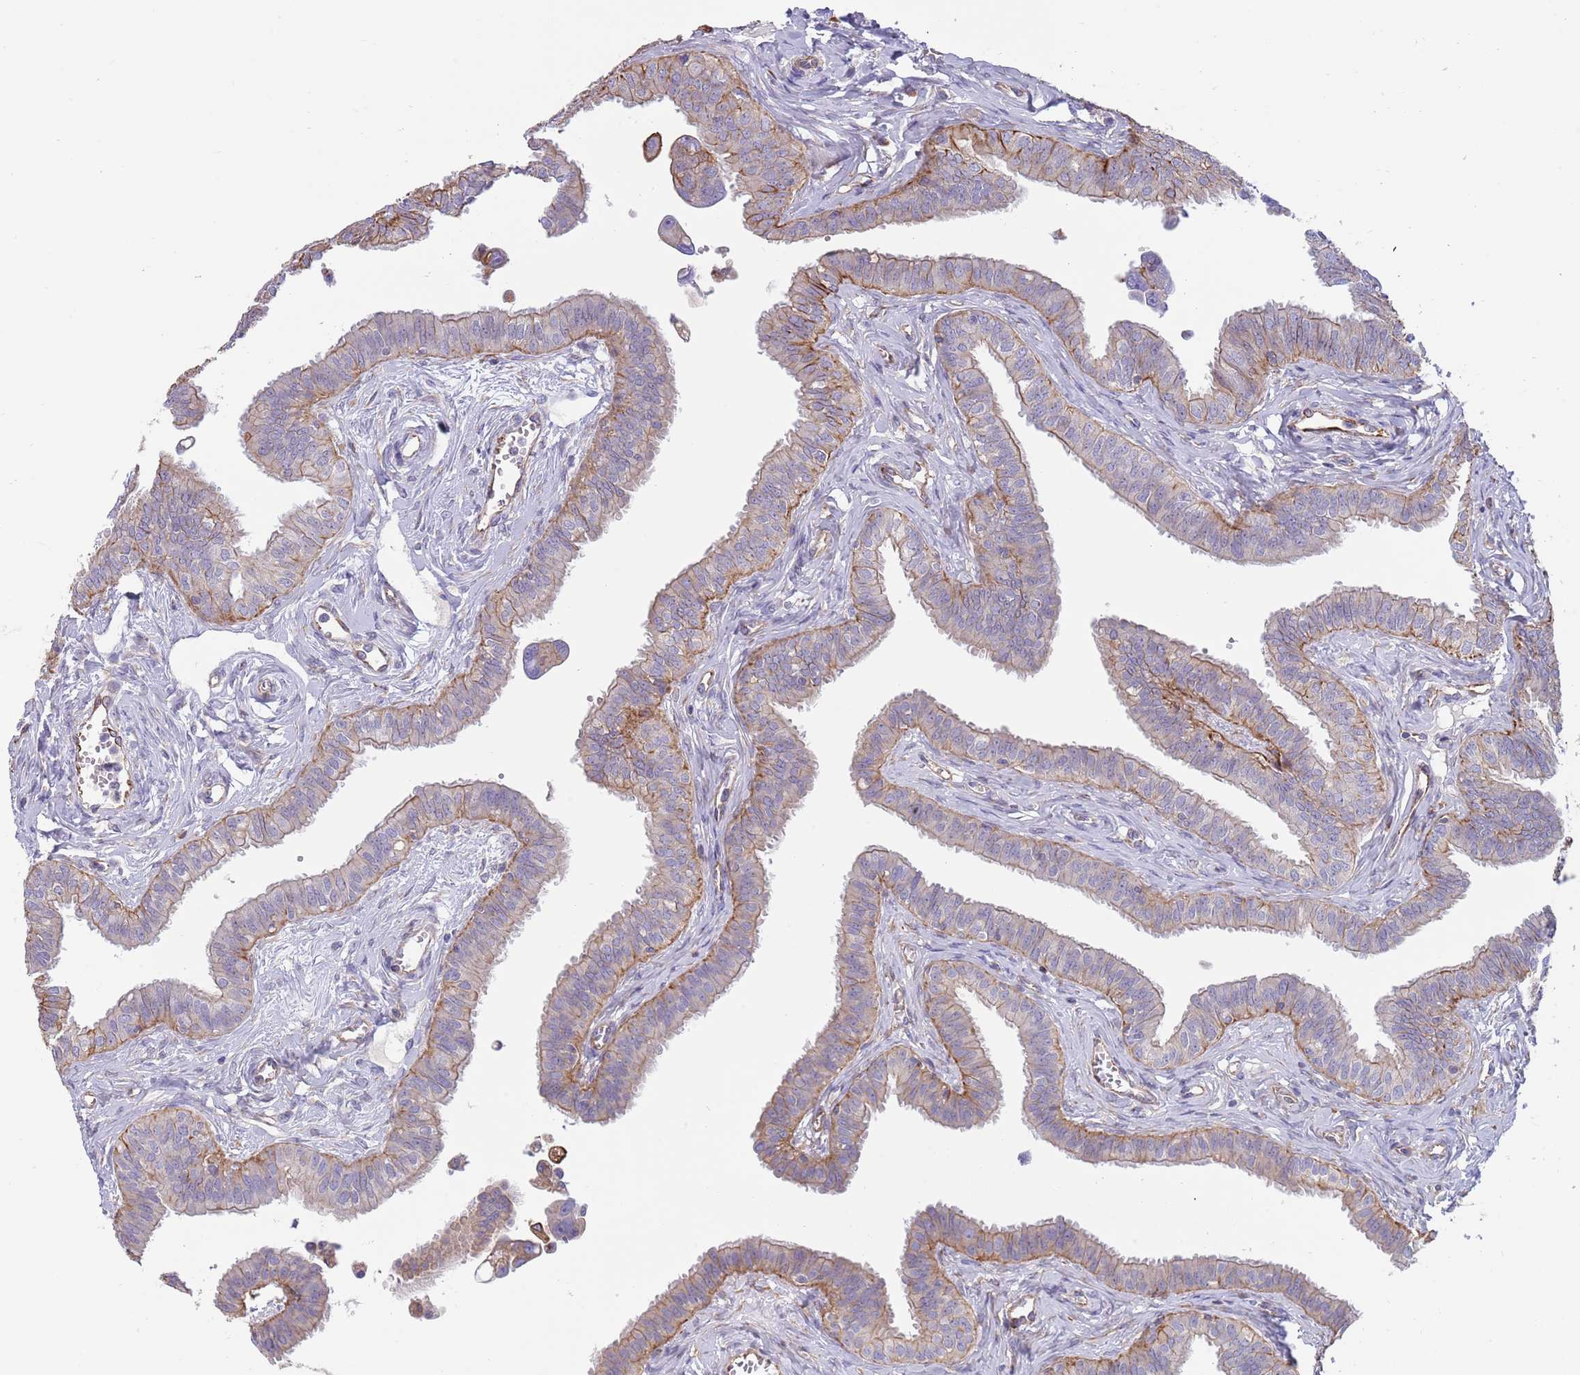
{"staining": {"intensity": "moderate", "quantity": "25%-75%", "location": "cytoplasmic/membranous"}, "tissue": "fallopian tube", "cell_type": "Glandular cells", "image_type": "normal", "snomed": [{"axis": "morphology", "description": "Normal tissue, NOS"}, {"axis": "morphology", "description": "Carcinoma, NOS"}, {"axis": "topography", "description": "Fallopian tube"}, {"axis": "topography", "description": "Ovary"}], "caption": "Immunohistochemistry (IHC) staining of unremarkable fallopian tube, which shows medium levels of moderate cytoplasmic/membranous staining in about 25%-75% of glandular cells indicating moderate cytoplasmic/membranous protein staining. The staining was performed using DAB (3,3'-diaminobenzidine) (brown) for protein detection and nuclei were counterstained in hematoxylin (blue).", "gene": "MOGAT1", "patient": {"sex": "female", "age": 59}}